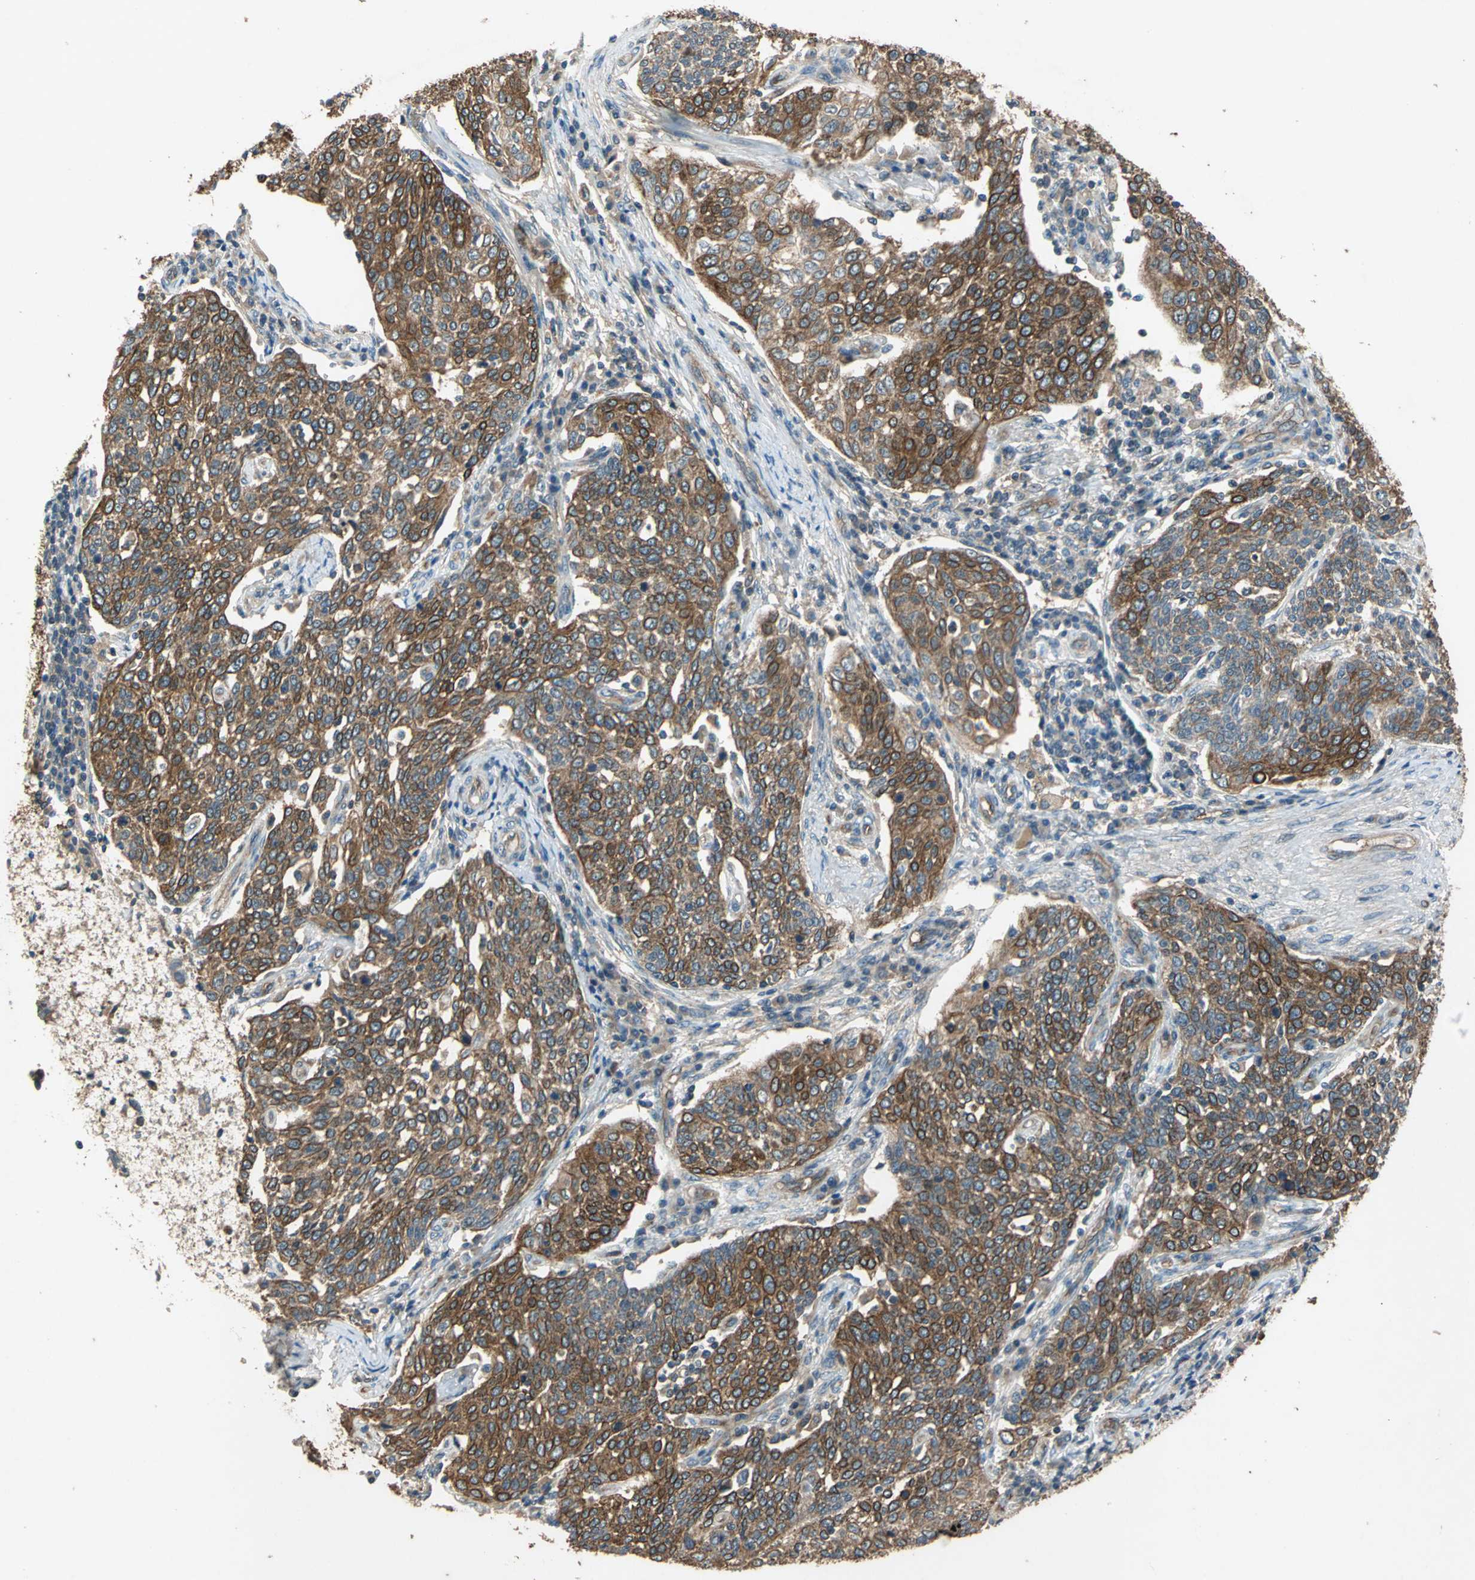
{"staining": {"intensity": "strong", "quantity": ">75%", "location": "cytoplasmic/membranous"}, "tissue": "cervical cancer", "cell_type": "Tumor cells", "image_type": "cancer", "snomed": [{"axis": "morphology", "description": "Squamous cell carcinoma, NOS"}, {"axis": "topography", "description": "Cervix"}], "caption": "Cervical cancer stained for a protein demonstrates strong cytoplasmic/membranous positivity in tumor cells. Nuclei are stained in blue.", "gene": "EMCN", "patient": {"sex": "female", "age": 34}}